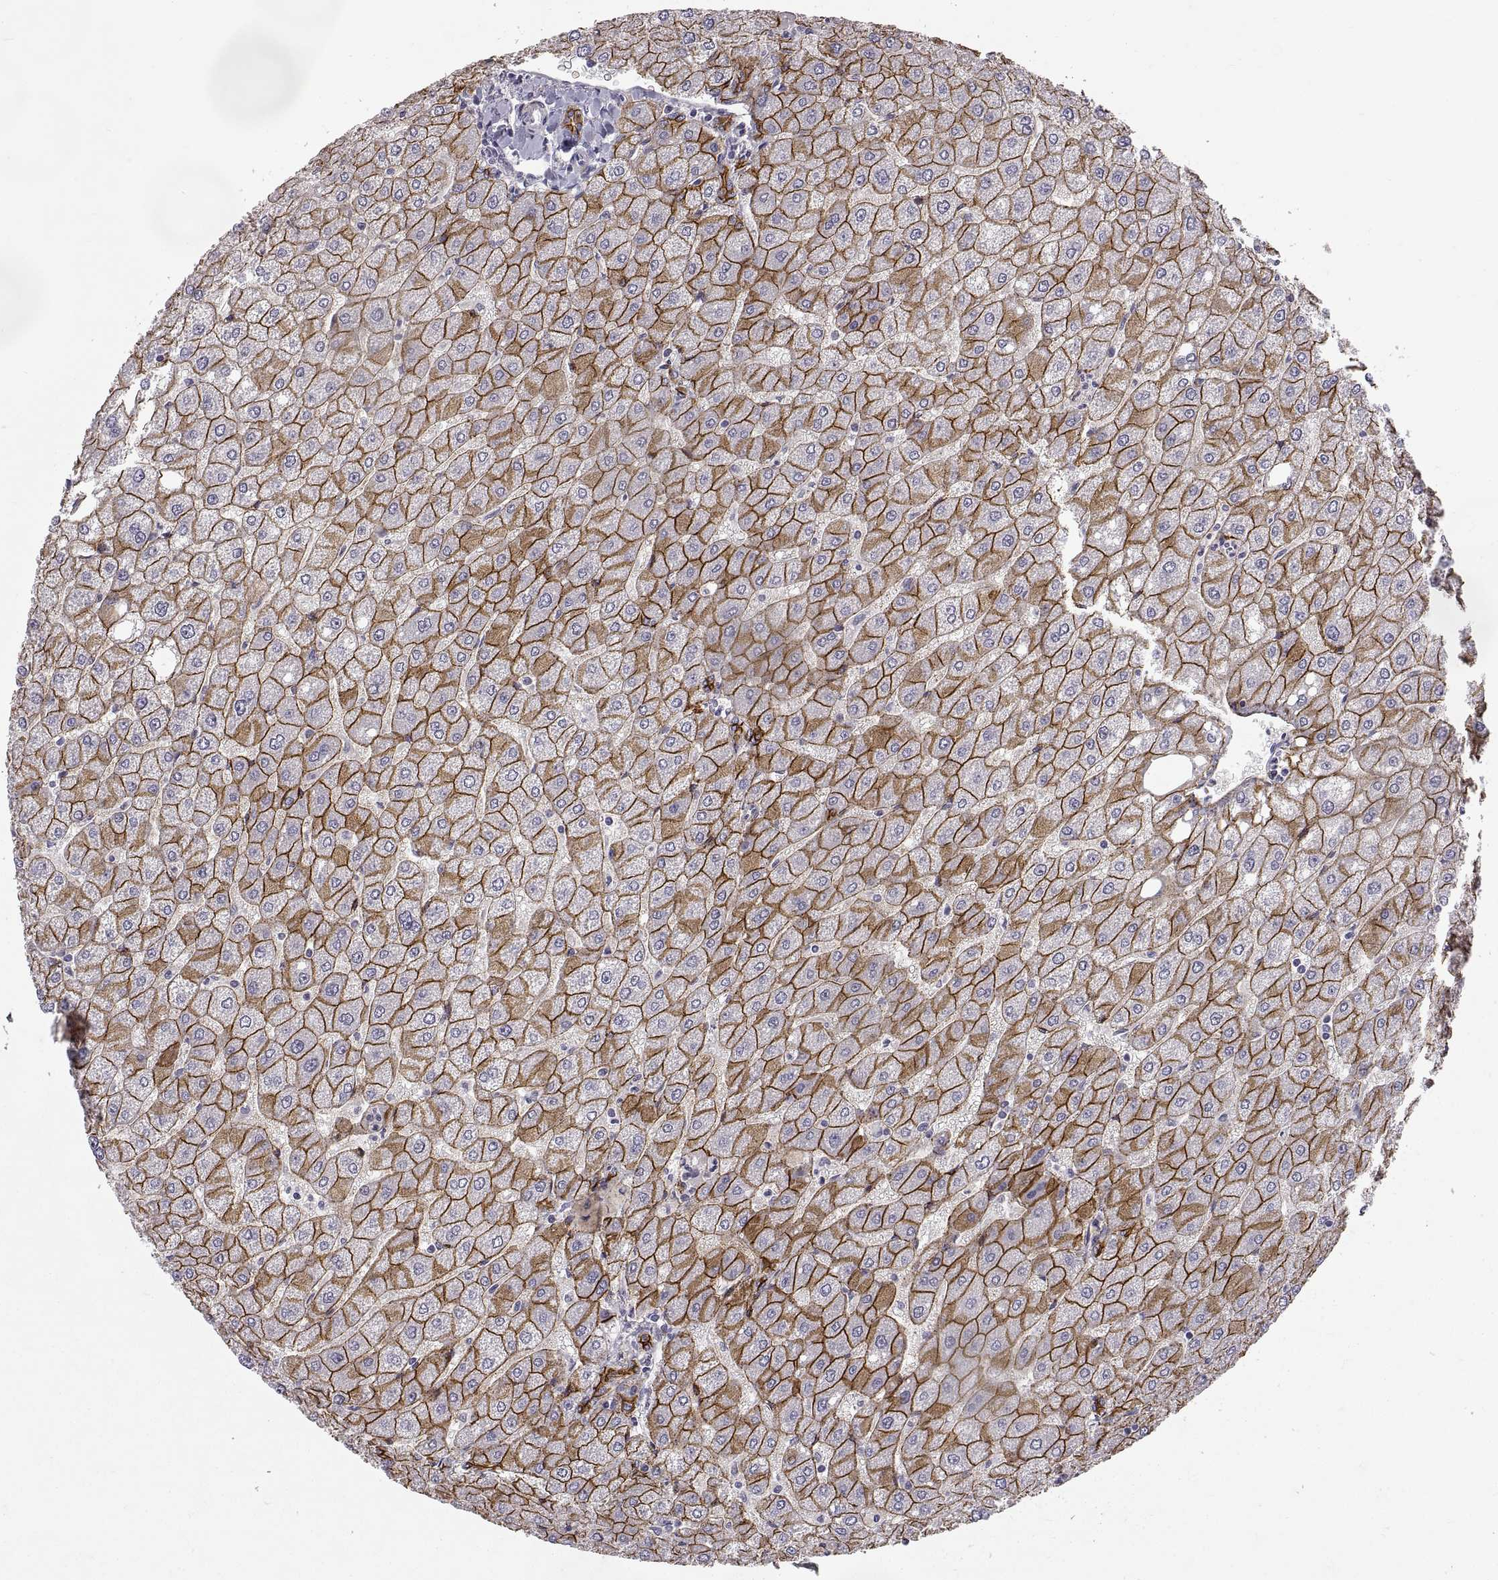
{"staining": {"intensity": "negative", "quantity": "none", "location": "none"}, "tissue": "liver", "cell_type": "Cholangiocytes", "image_type": "normal", "snomed": [{"axis": "morphology", "description": "Normal tissue, NOS"}, {"axis": "topography", "description": "Liver"}], "caption": "A histopathology image of human liver is negative for staining in cholangiocytes. (IHC, brightfield microscopy, high magnification).", "gene": "CDH2", "patient": {"sex": "male", "age": 67}}